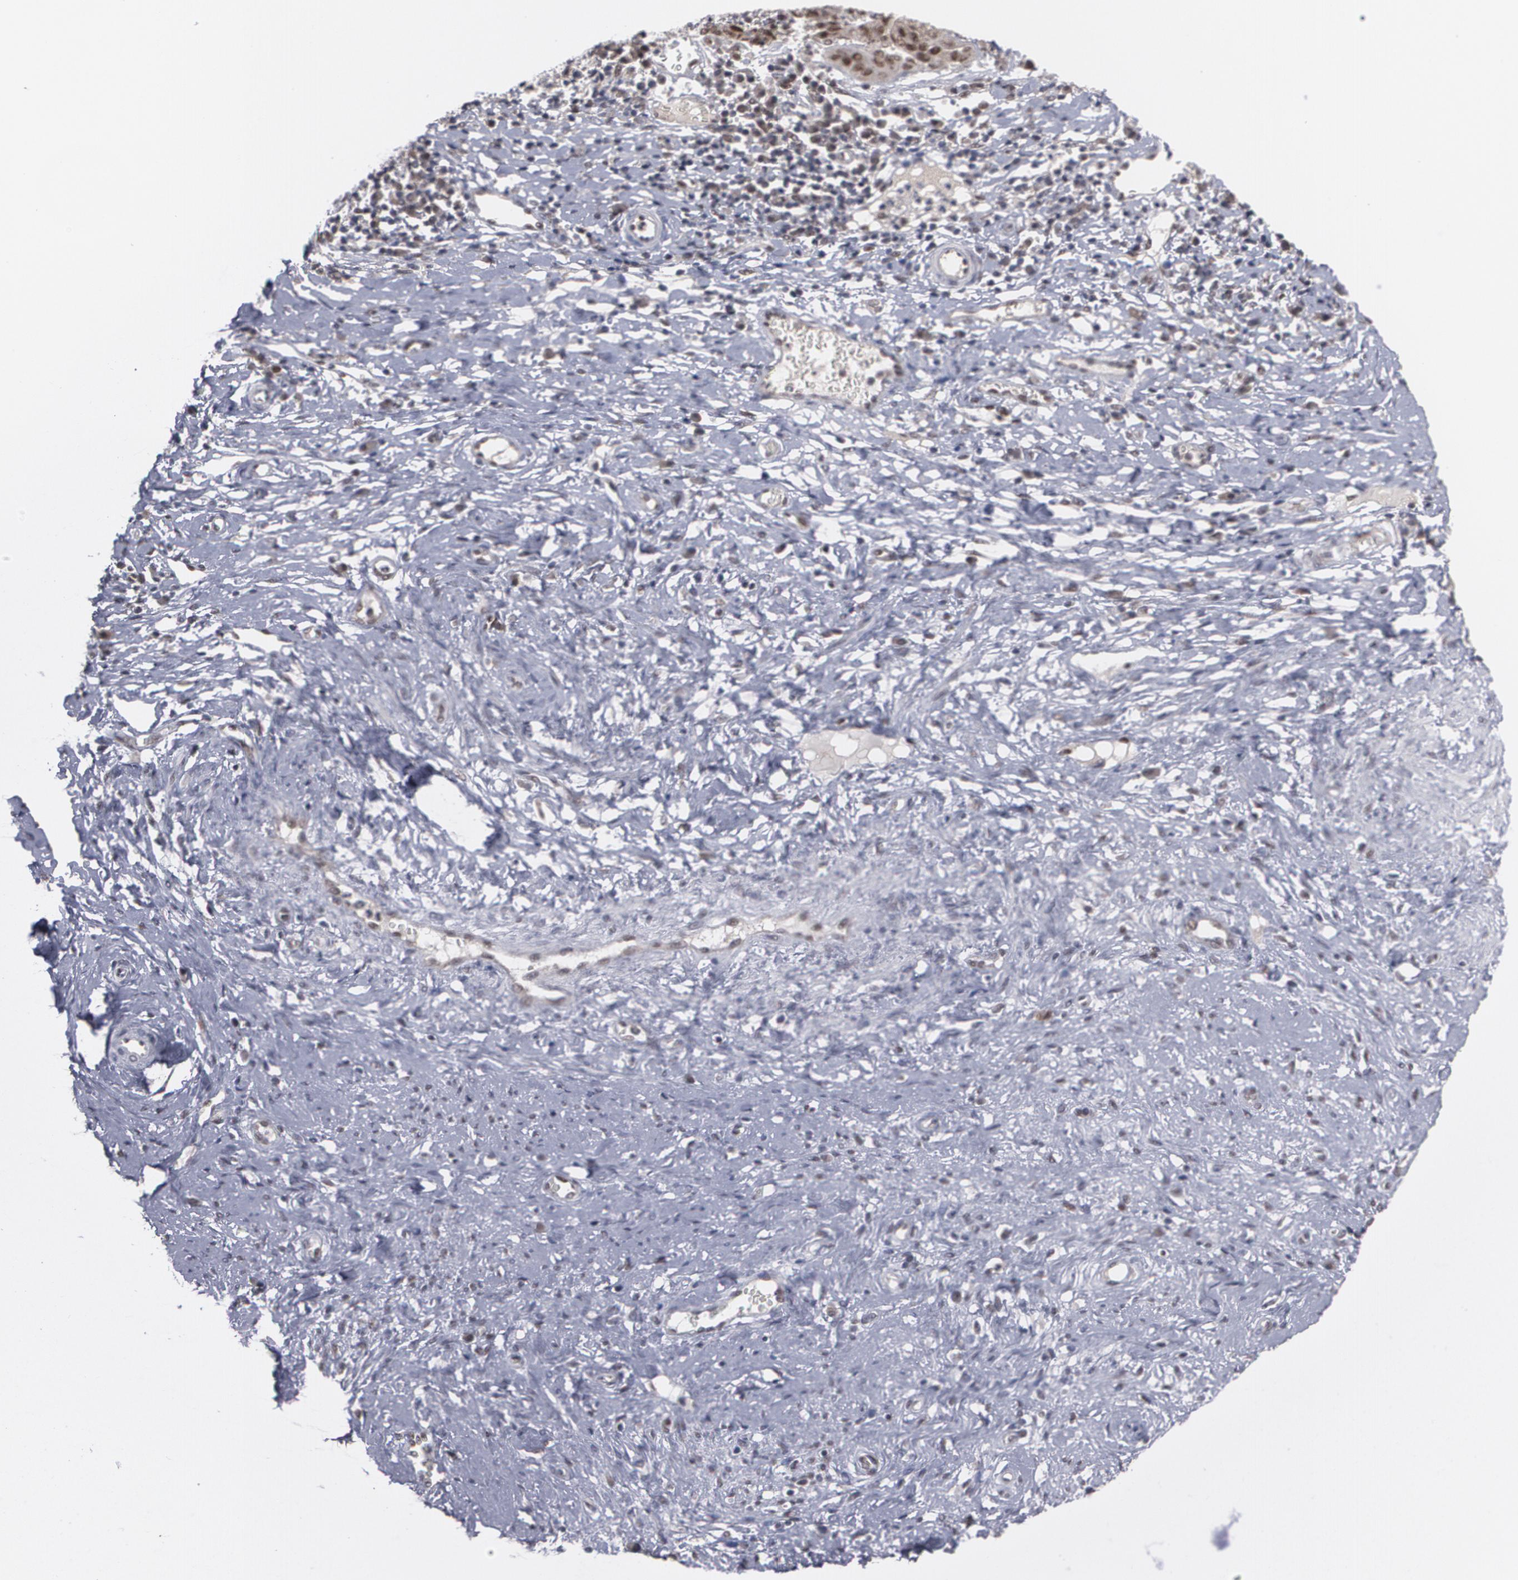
{"staining": {"intensity": "moderate", "quantity": ">75%", "location": "nuclear"}, "tissue": "cervical cancer", "cell_type": "Tumor cells", "image_type": "cancer", "snomed": [{"axis": "morphology", "description": "Normal tissue, NOS"}, {"axis": "morphology", "description": "Squamous cell carcinoma, NOS"}, {"axis": "topography", "description": "Cervix"}], "caption": "DAB immunohistochemical staining of human cervical cancer reveals moderate nuclear protein staining in about >75% of tumor cells. Ihc stains the protein in brown and the nuclei are stained blue.", "gene": "INTS6", "patient": {"sex": "female", "age": 39}}